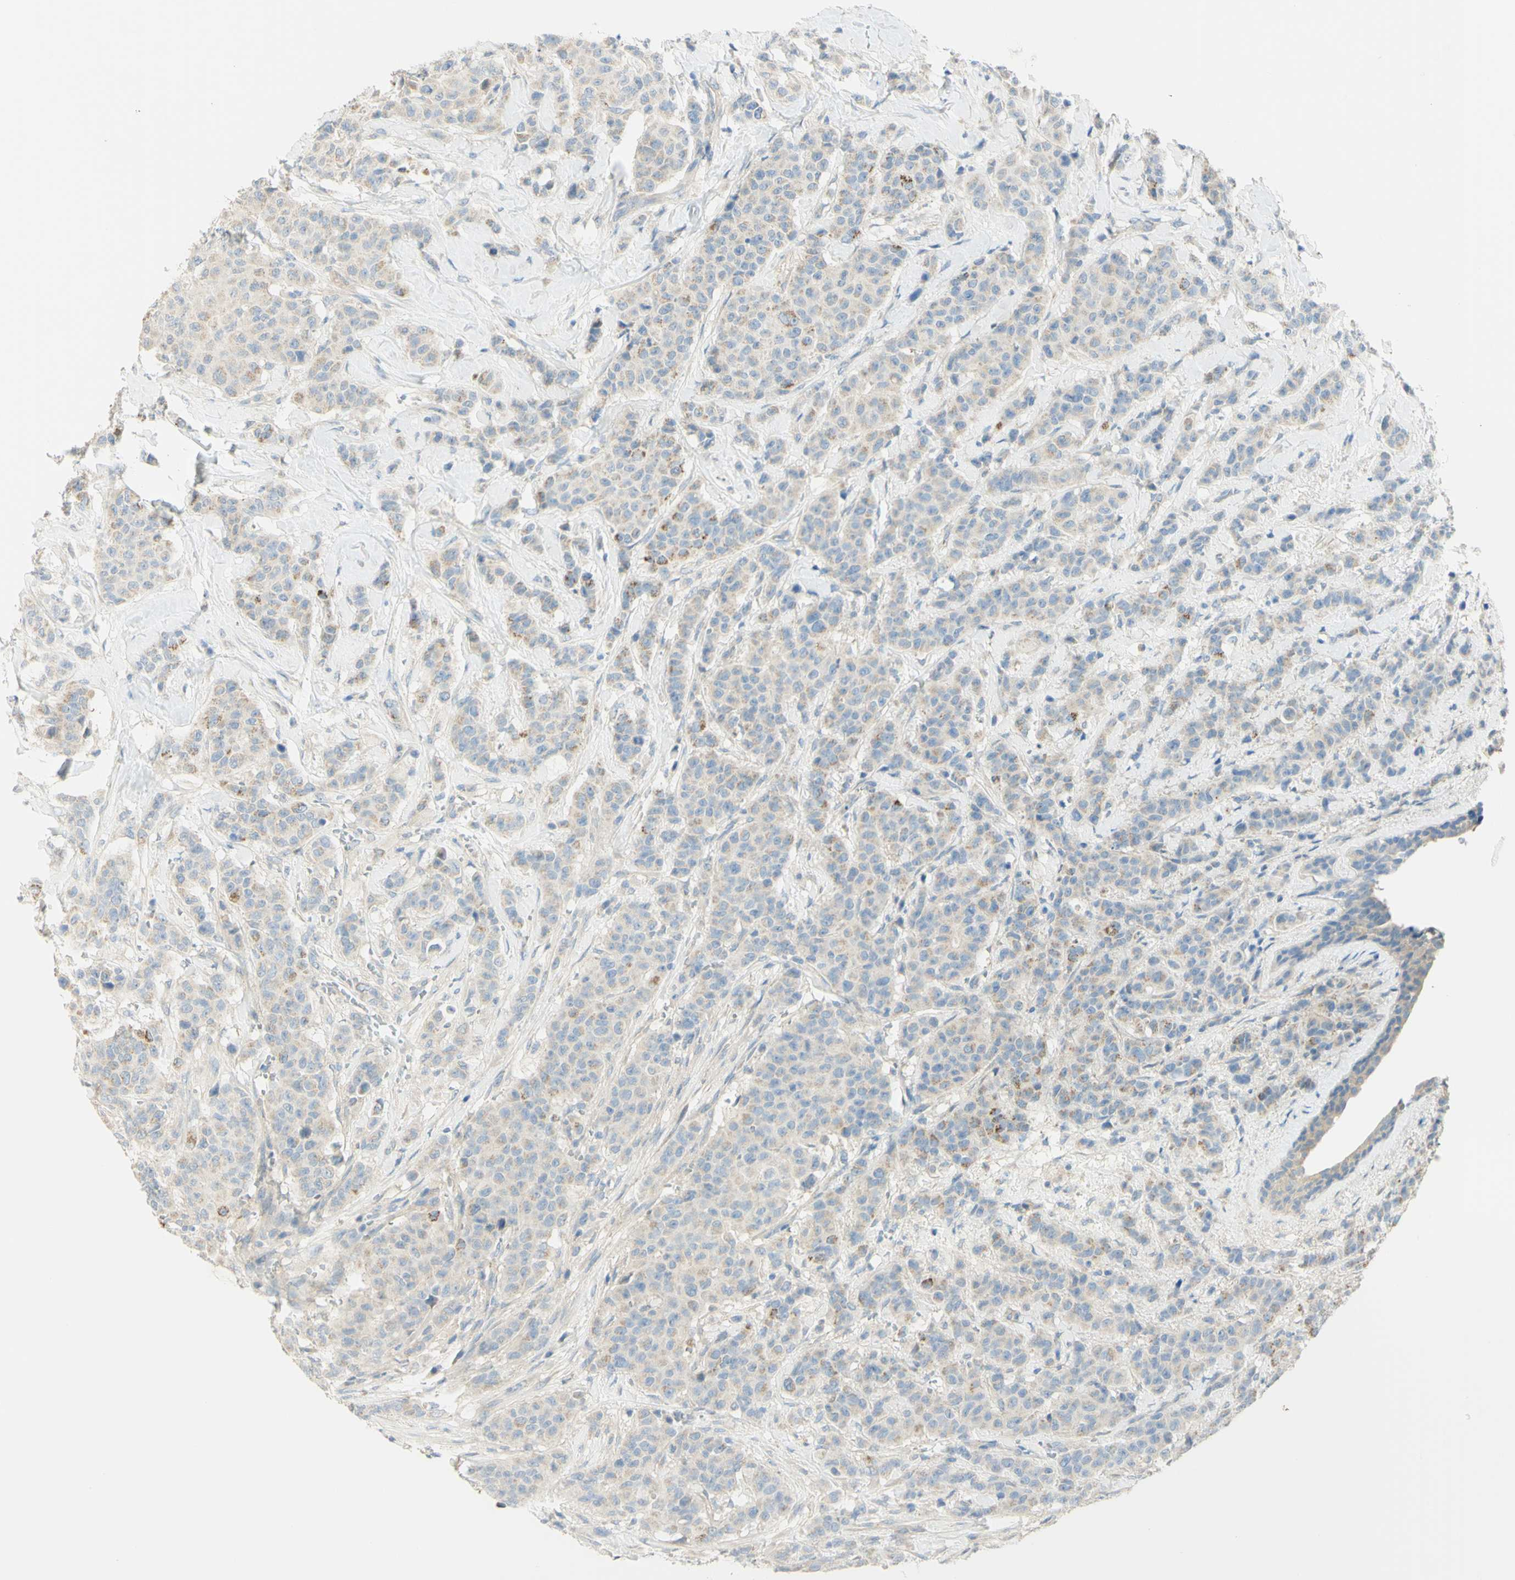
{"staining": {"intensity": "moderate", "quantity": "<25%", "location": "cytoplasmic/membranous"}, "tissue": "breast cancer", "cell_type": "Tumor cells", "image_type": "cancer", "snomed": [{"axis": "morphology", "description": "Normal tissue, NOS"}, {"axis": "morphology", "description": "Duct carcinoma"}, {"axis": "topography", "description": "Breast"}], "caption": "Breast invasive ductal carcinoma stained with IHC reveals moderate cytoplasmic/membranous positivity in about <25% of tumor cells.", "gene": "GCNT3", "patient": {"sex": "female", "age": 40}}